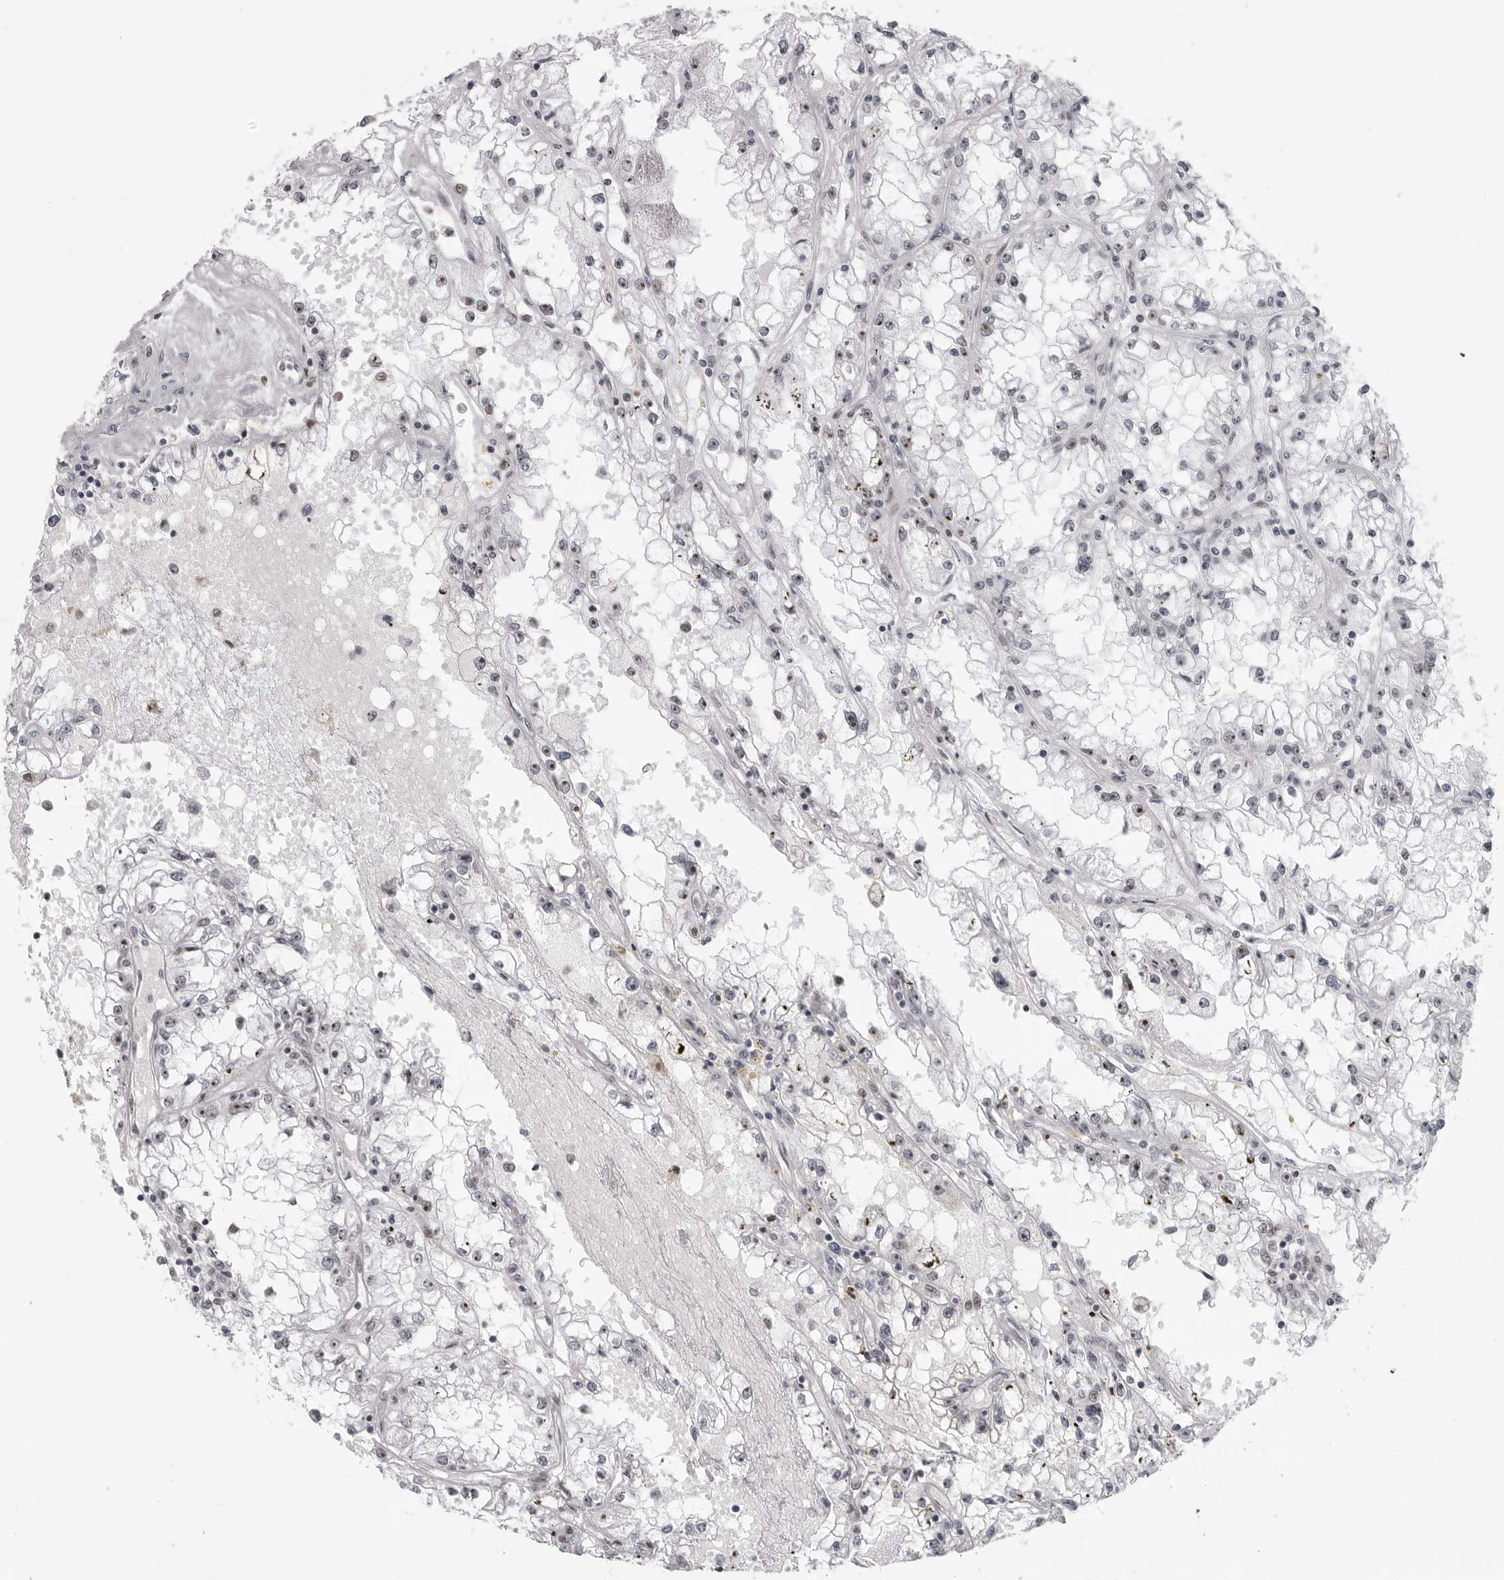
{"staining": {"intensity": "moderate", "quantity": "<25%", "location": "nuclear"}, "tissue": "renal cancer", "cell_type": "Tumor cells", "image_type": "cancer", "snomed": [{"axis": "morphology", "description": "Adenocarcinoma, NOS"}, {"axis": "topography", "description": "Kidney"}], "caption": "Immunohistochemical staining of renal cancer displays low levels of moderate nuclear positivity in about <25% of tumor cells.", "gene": "DHX9", "patient": {"sex": "male", "age": 56}}